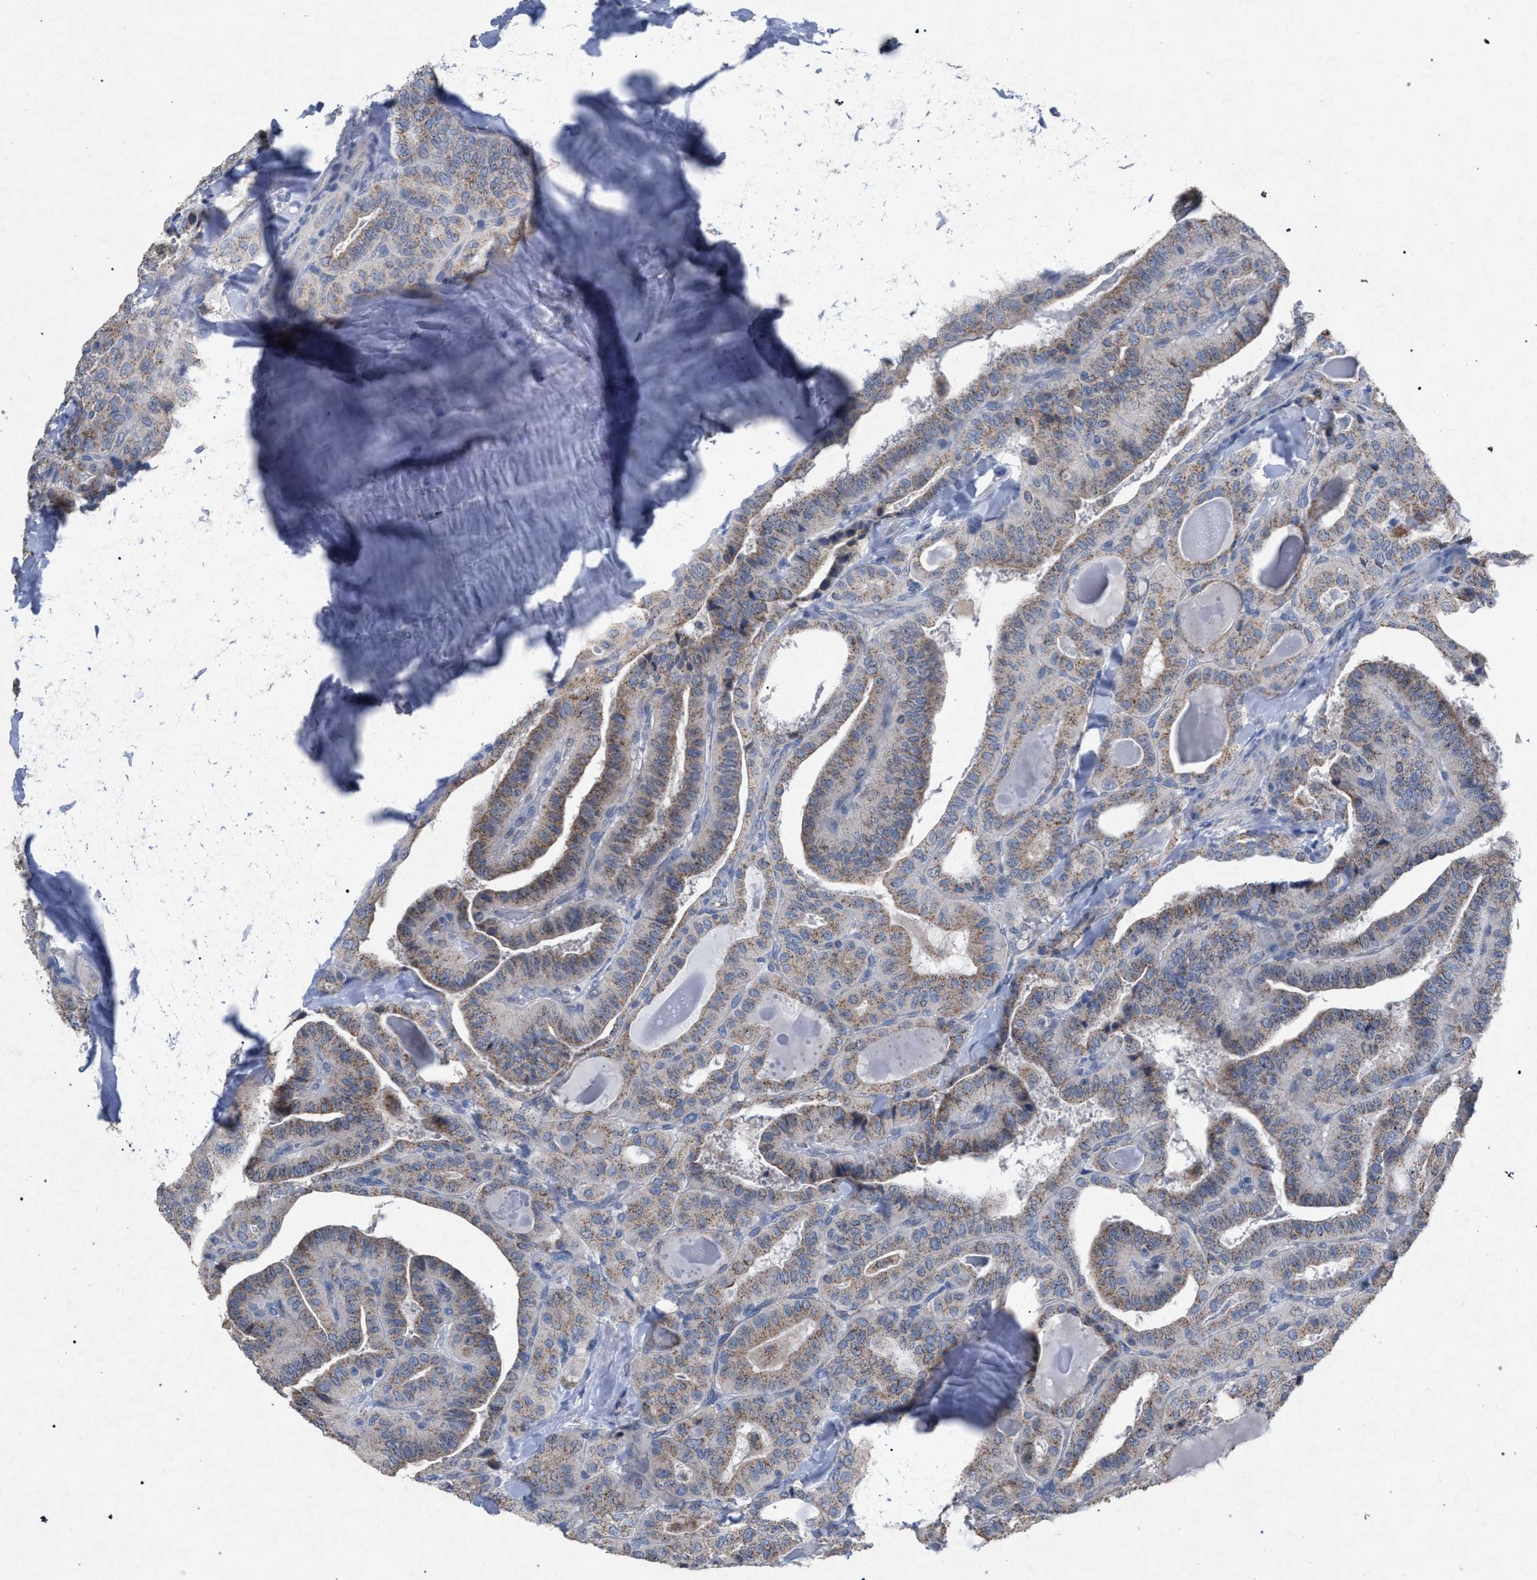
{"staining": {"intensity": "weak", "quantity": ">75%", "location": "cytoplasmic/membranous"}, "tissue": "thyroid cancer", "cell_type": "Tumor cells", "image_type": "cancer", "snomed": [{"axis": "morphology", "description": "Papillary adenocarcinoma, NOS"}, {"axis": "topography", "description": "Thyroid gland"}], "caption": "Immunohistochemistry (IHC) image of thyroid papillary adenocarcinoma stained for a protein (brown), which displays low levels of weak cytoplasmic/membranous staining in approximately >75% of tumor cells.", "gene": "HSD17B4", "patient": {"sex": "male", "age": 77}}